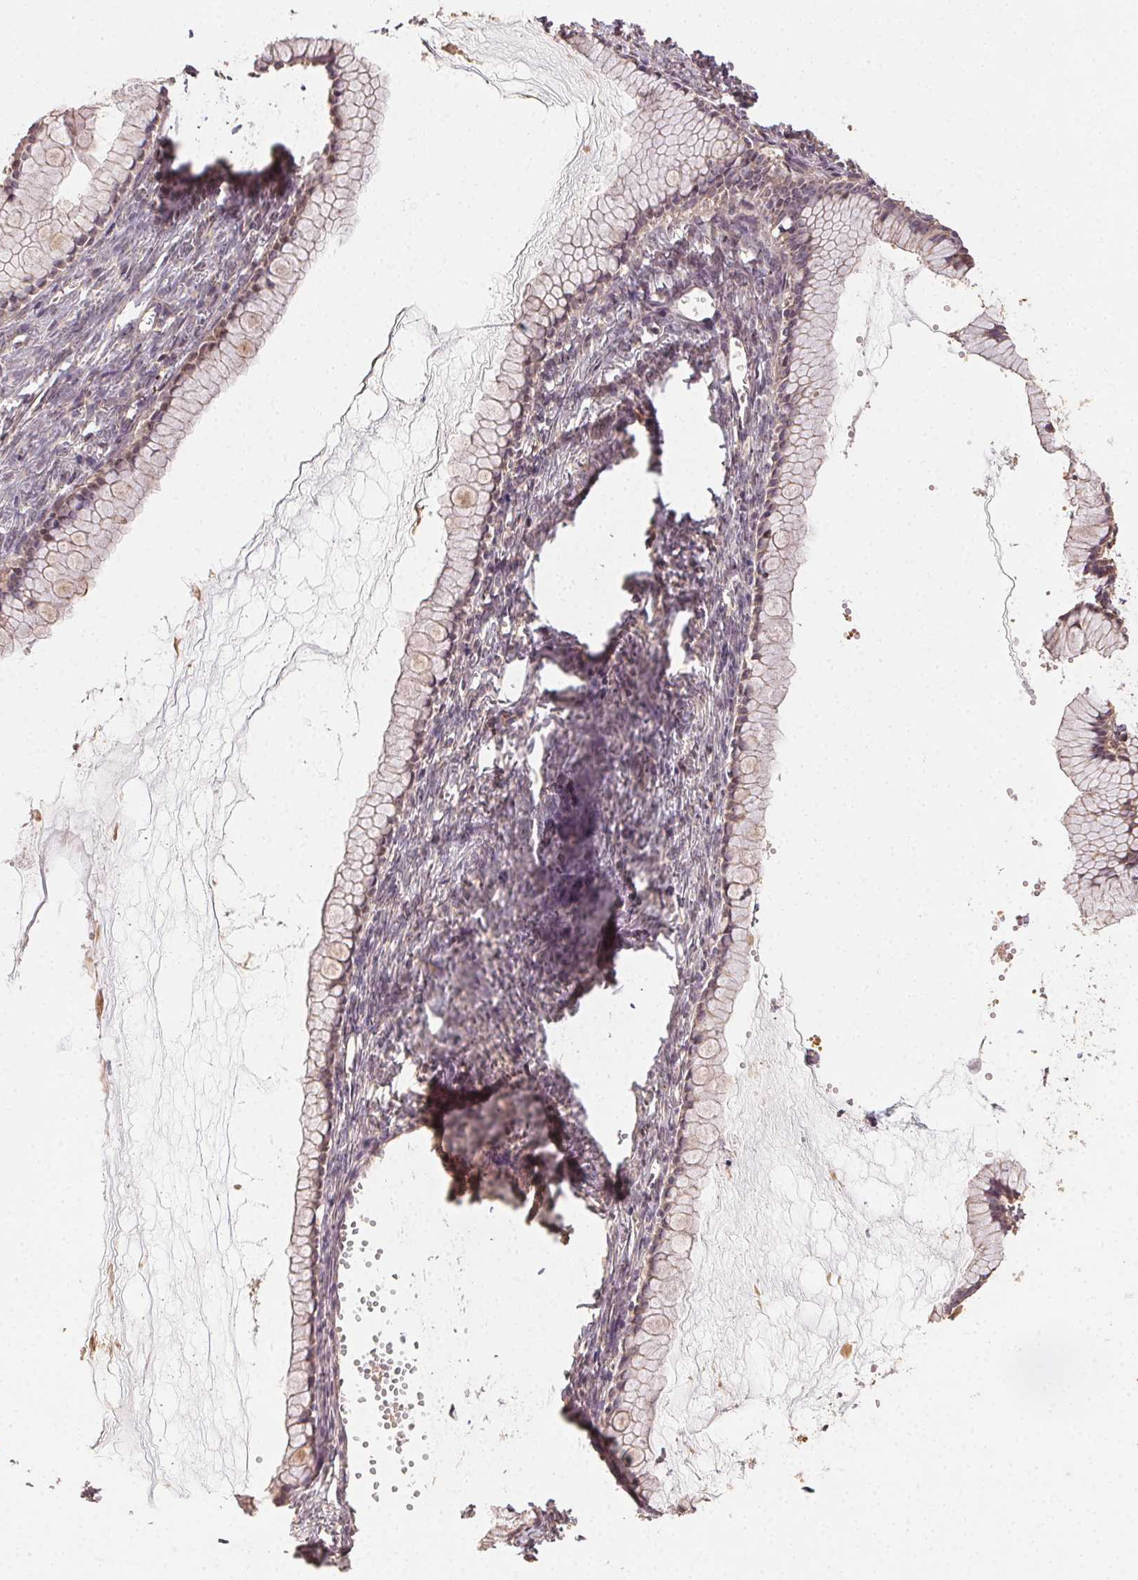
{"staining": {"intensity": "weak", "quantity": ">75%", "location": "cytoplasmic/membranous"}, "tissue": "ovarian cancer", "cell_type": "Tumor cells", "image_type": "cancer", "snomed": [{"axis": "morphology", "description": "Cystadenocarcinoma, mucinous, NOS"}, {"axis": "topography", "description": "Ovary"}], "caption": "A micrograph showing weak cytoplasmic/membranous positivity in approximately >75% of tumor cells in ovarian cancer (mucinous cystadenocarcinoma), as visualized by brown immunohistochemical staining.", "gene": "RALA", "patient": {"sex": "female", "age": 41}}